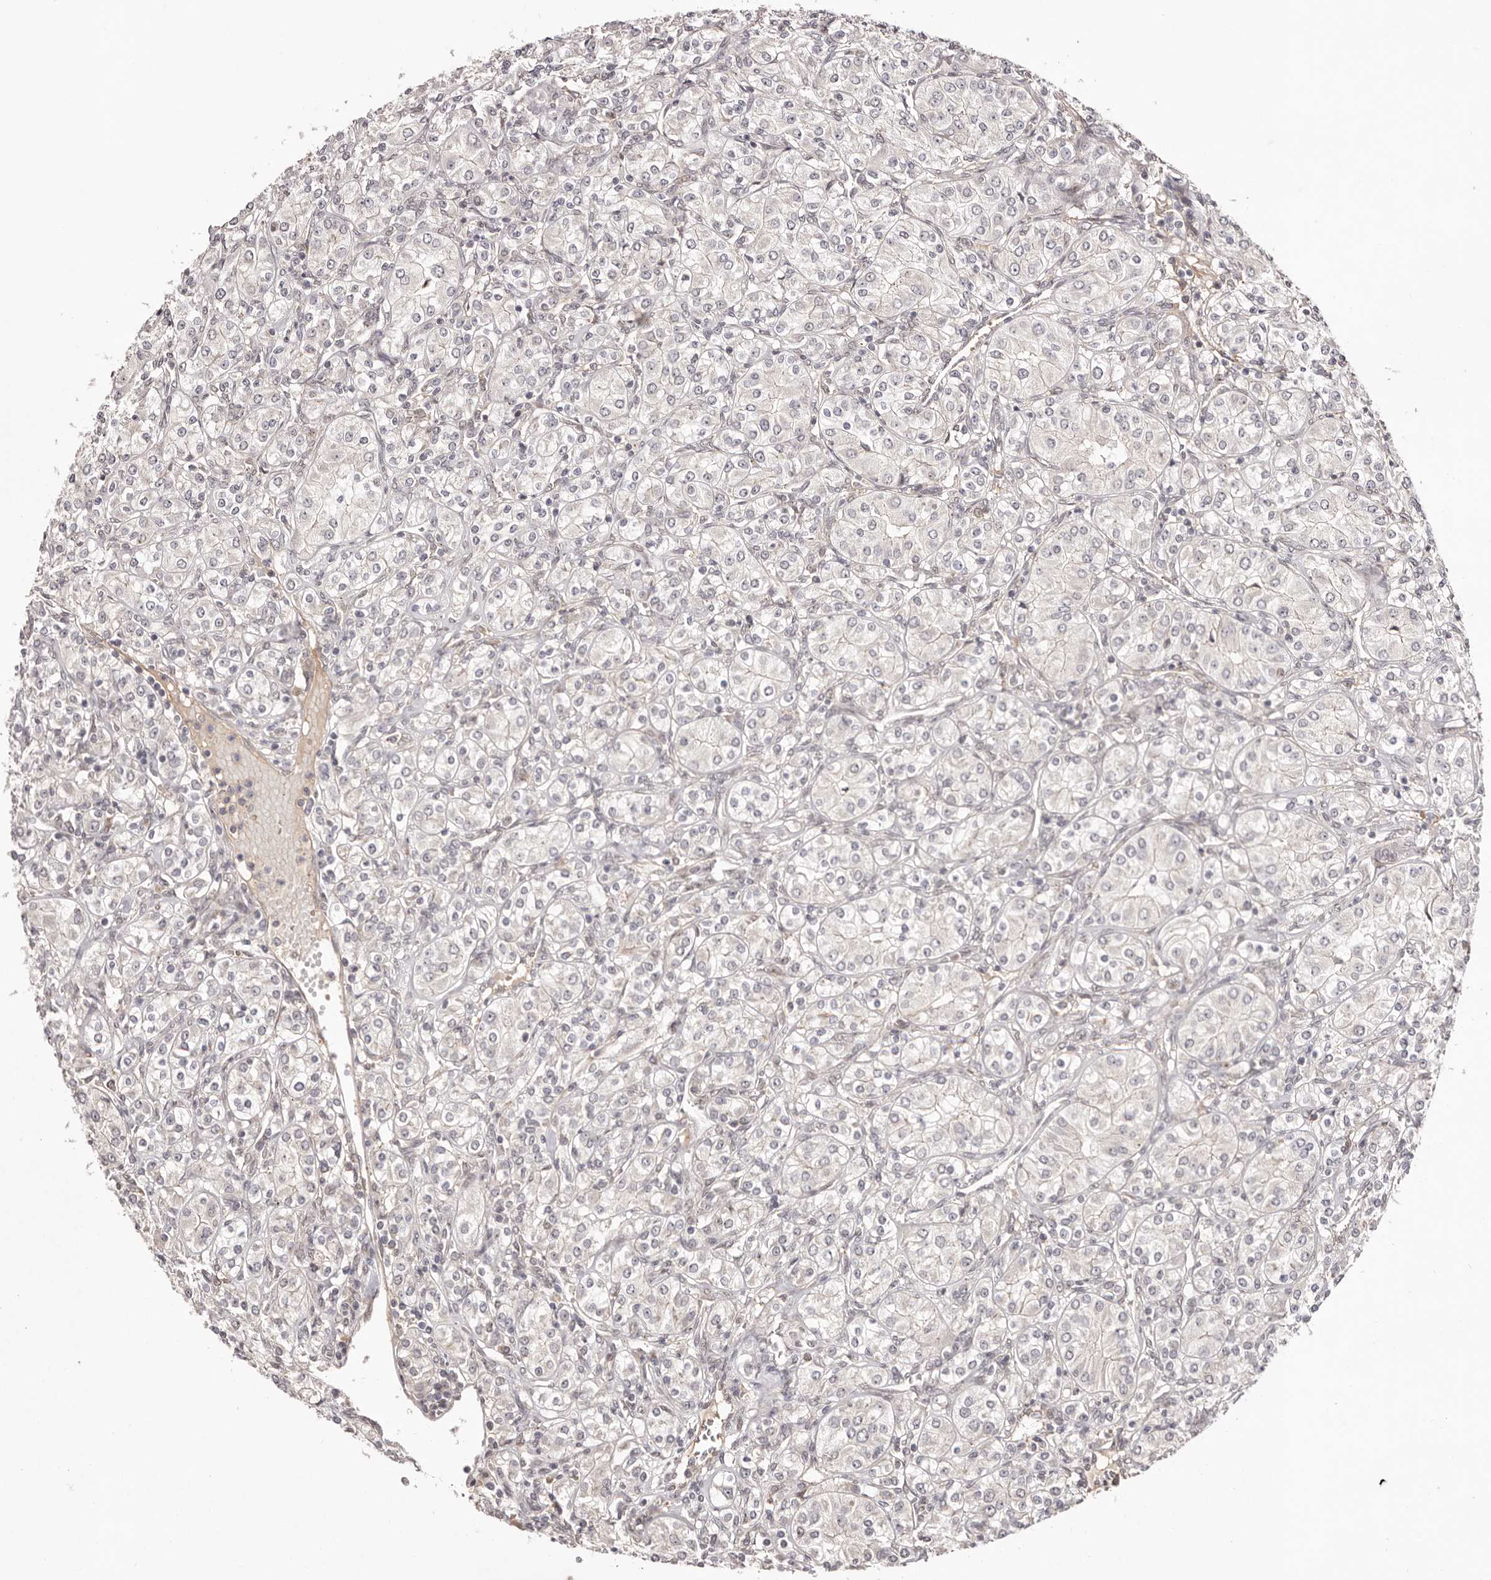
{"staining": {"intensity": "negative", "quantity": "none", "location": "none"}, "tissue": "renal cancer", "cell_type": "Tumor cells", "image_type": "cancer", "snomed": [{"axis": "morphology", "description": "Adenocarcinoma, NOS"}, {"axis": "topography", "description": "Kidney"}], "caption": "Immunohistochemistry of renal cancer (adenocarcinoma) reveals no expression in tumor cells.", "gene": "EGR3", "patient": {"sex": "male", "age": 77}}